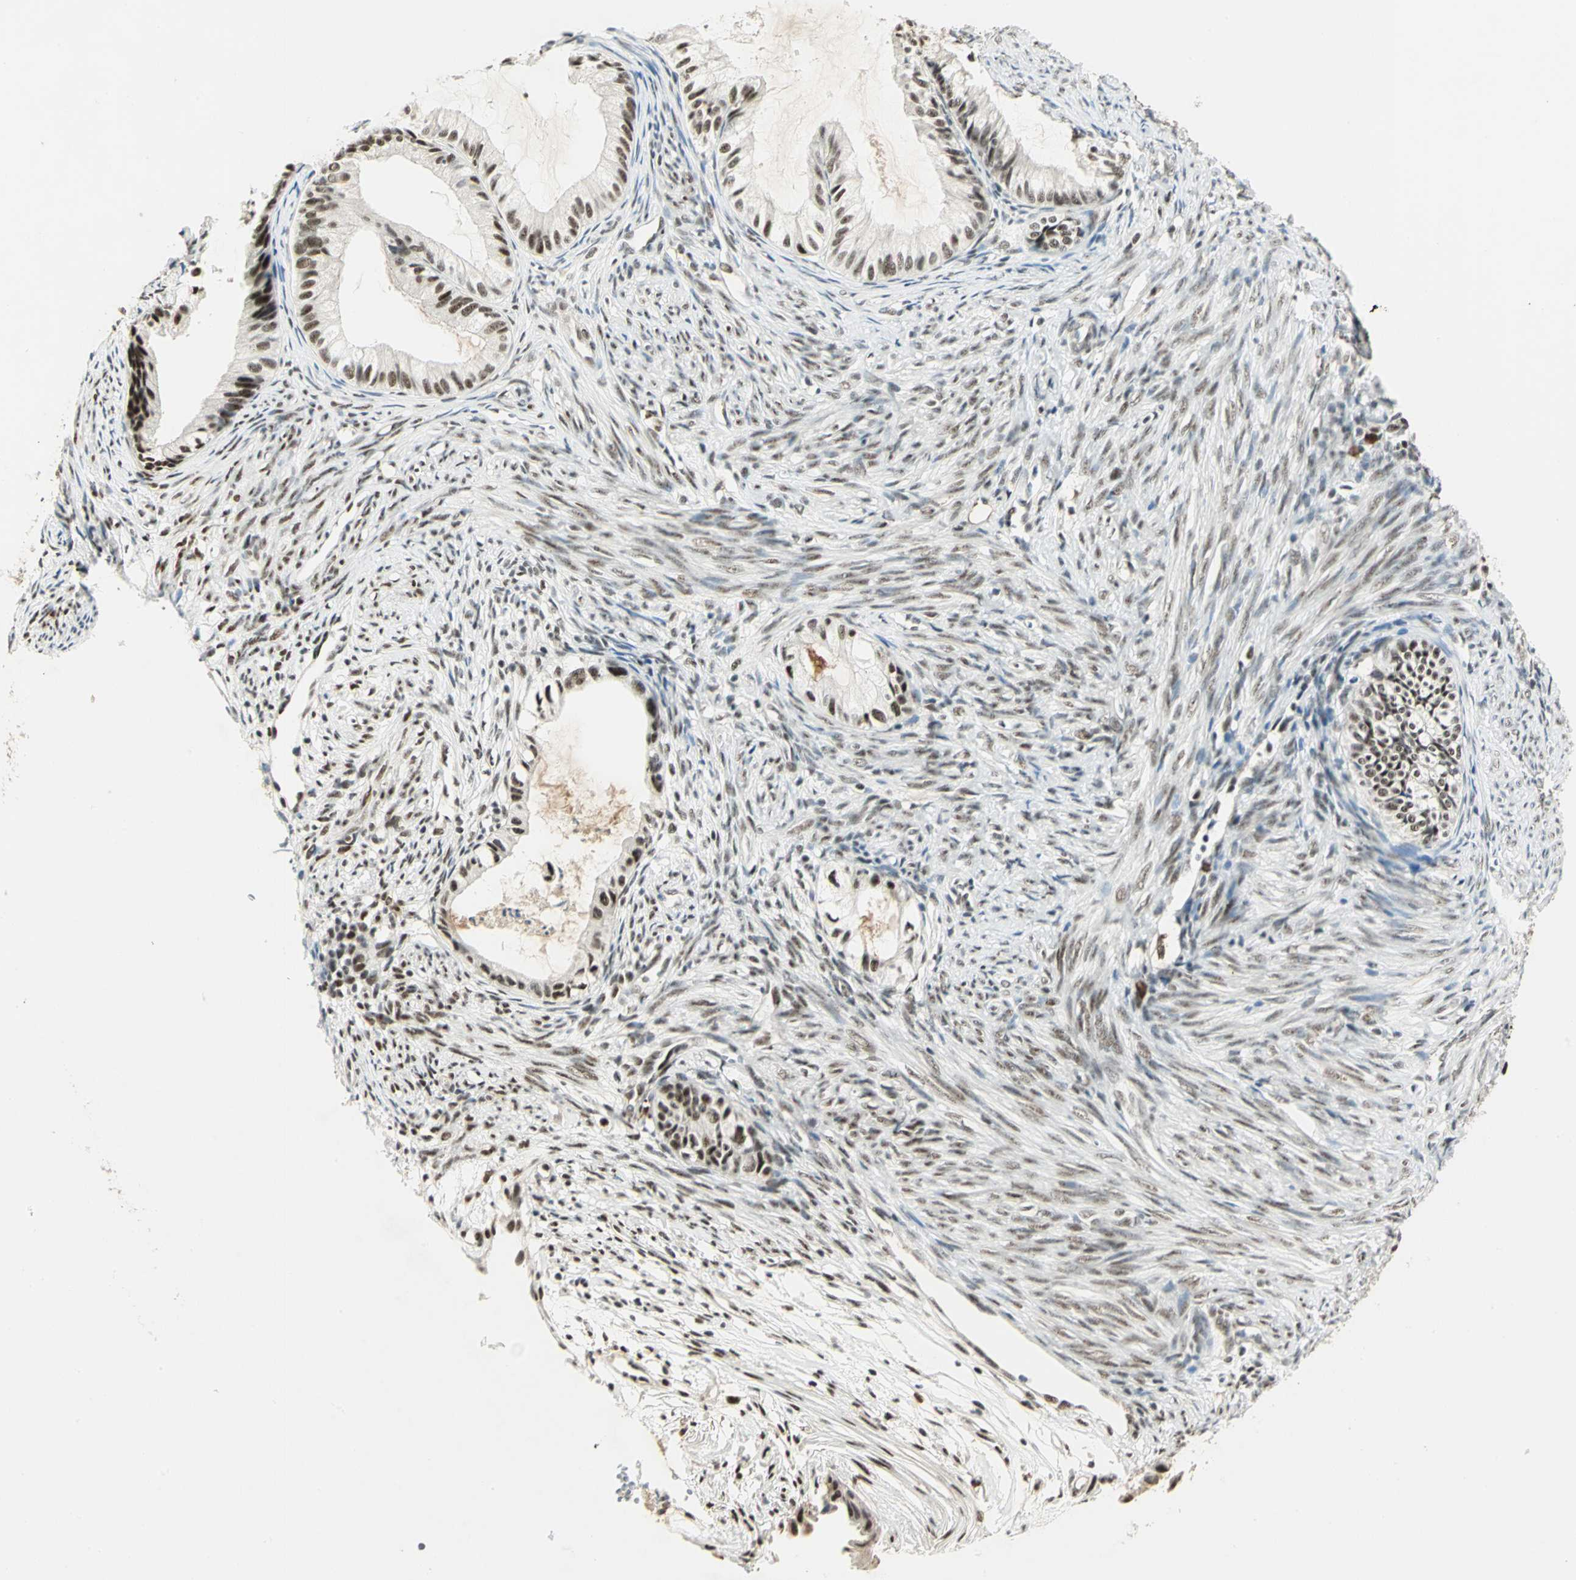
{"staining": {"intensity": "strong", "quantity": ">75%", "location": "nuclear"}, "tissue": "cervical cancer", "cell_type": "Tumor cells", "image_type": "cancer", "snomed": [{"axis": "morphology", "description": "Normal tissue, NOS"}, {"axis": "morphology", "description": "Adenocarcinoma, NOS"}, {"axis": "topography", "description": "Cervix"}, {"axis": "topography", "description": "Endometrium"}], "caption": "Strong nuclear expression is identified in approximately >75% of tumor cells in adenocarcinoma (cervical).", "gene": "CCNT1", "patient": {"sex": "female", "age": 86}}